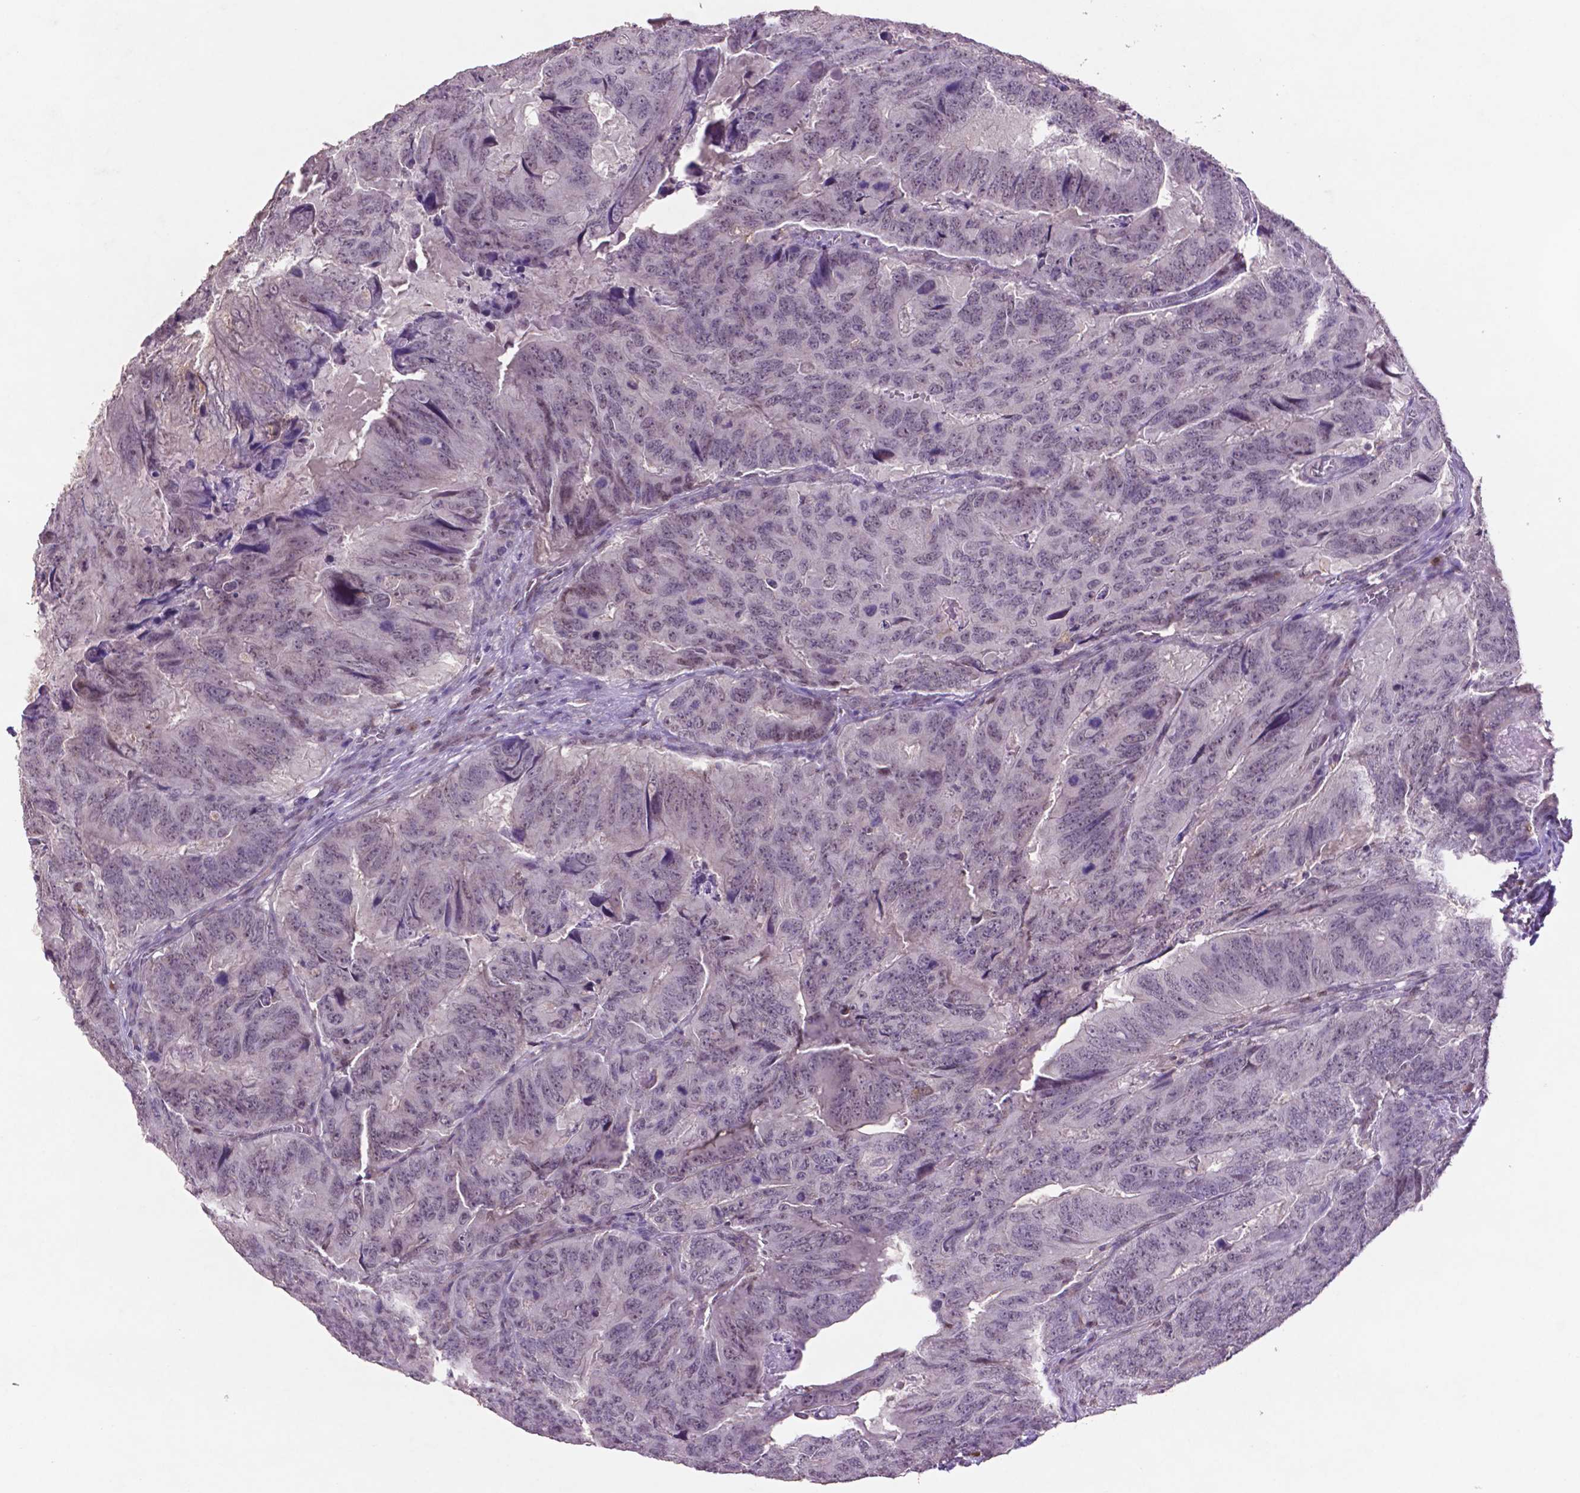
{"staining": {"intensity": "weak", "quantity": "<25%", "location": "nuclear"}, "tissue": "colorectal cancer", "cell_type": "Tumor cells", "image_type": "cancer", "snomed": [{"axis": "morphology", "description": "Adenocarcinoma, NOS"}, {"axis": "topography", "description": "Colon"}], "caption": "This is a micrograph of immunohistochemistry staining of colorectal adenocarcinoma, which shows no positivity in tumor cells. The staining was performed using DAB to visualize the protein expression in brown, while the nuclei were stained in blue with hematoxylin (Magnification: 20x).", "gene": "GLRX", "patient": {"sex": "male", "age": 79}}